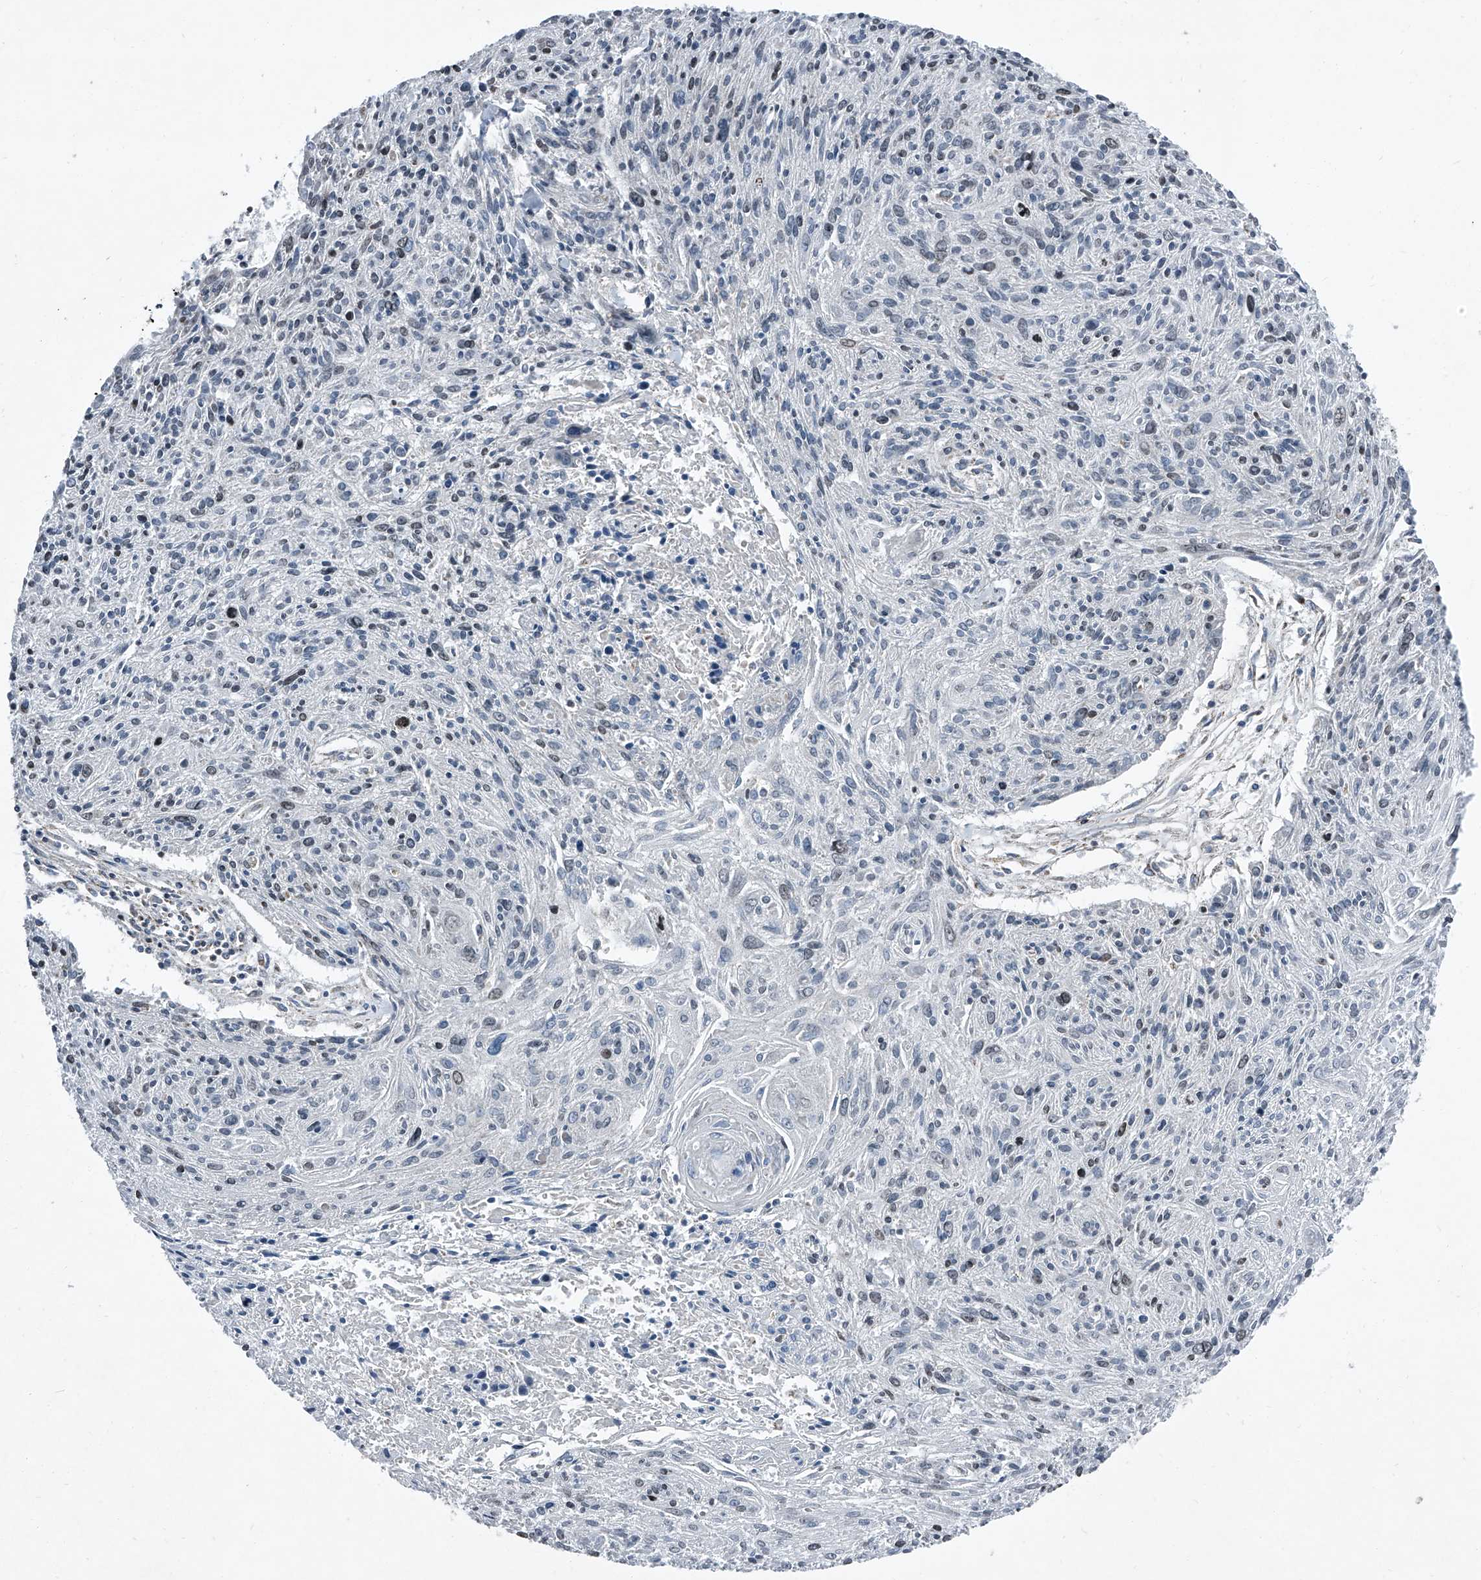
{"staining": {"intensity": "negative", "quantity": "none", "location": "none"}, "tissue": "cervical cancer", "cell_type": "Tumor cells", "image_type": "cancer", "snomed": [{"axis": "morphology", "description": "Squamous cell carcinoma, NOS"}, {"axis": "topography", "description": "Cervix"}], "caption": "Immunohistochemical staining of cervical squamous cell carcinoma exhibits no significant positivity in tumor cells.", "gene": "CHRNA7", "patient": {"sex": "female", "age": 51}}